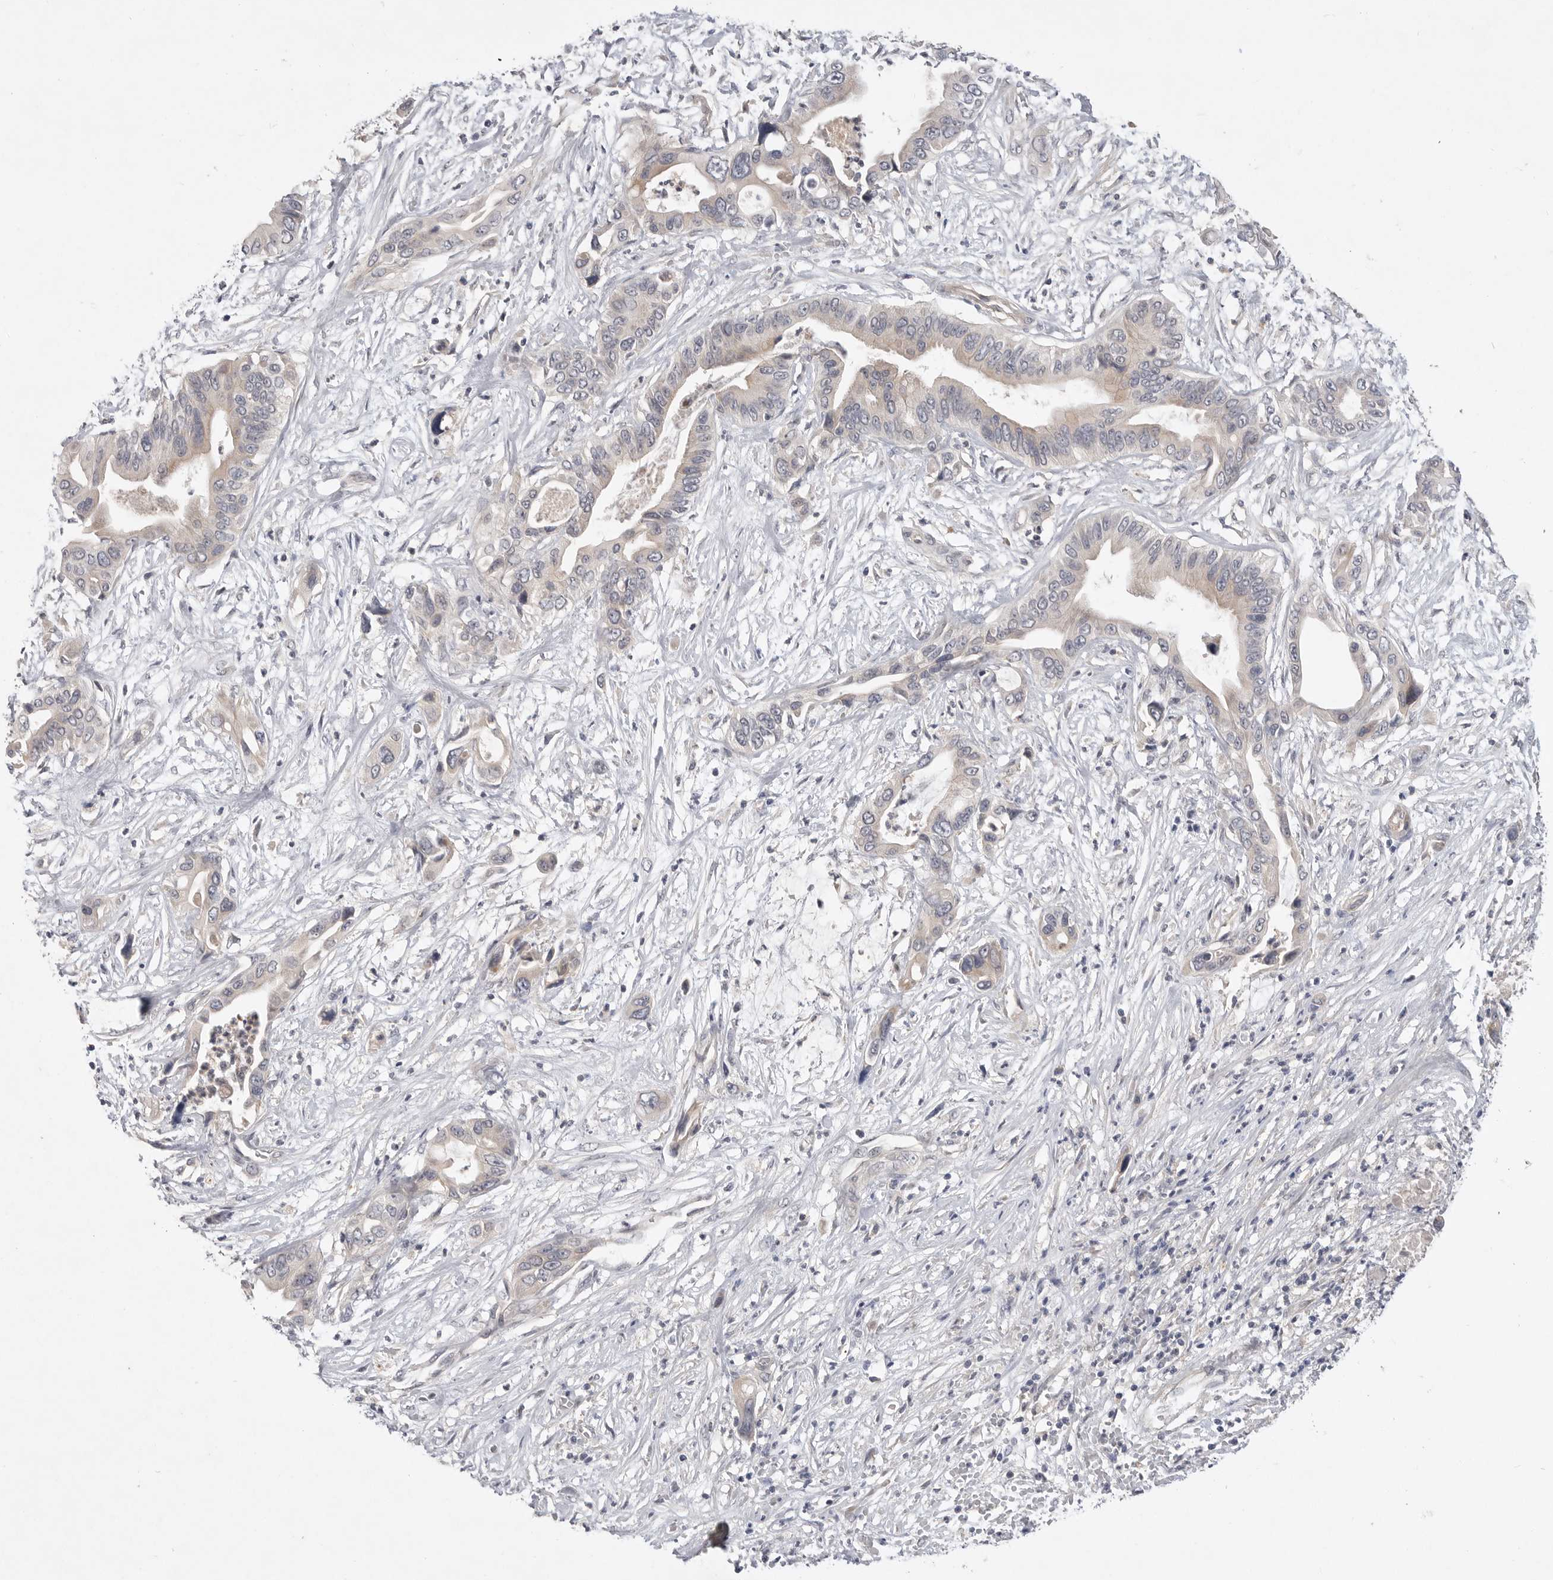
{"staining": {"intensity": "weak", "quantity": "<25%", "location": "cytoplasmic/membranous"}, "tissue": "pancreatic cancer", "cell_type": "Tumor cells", "image_type": "cancer", "snomed": [{"axis": "morphology", "description": "Adenocarcinoma, NOS"}, {"axis": "topography", "description": "Pancreas"}], "caption": "This is a photomicrograph of immunohistochemistry (IHC) staining of pancreatic adenocarcinoma, which shows no staining in tumor cells.", "gene": "ITGAD", "patient": {"sex": "male", "age": 66}}